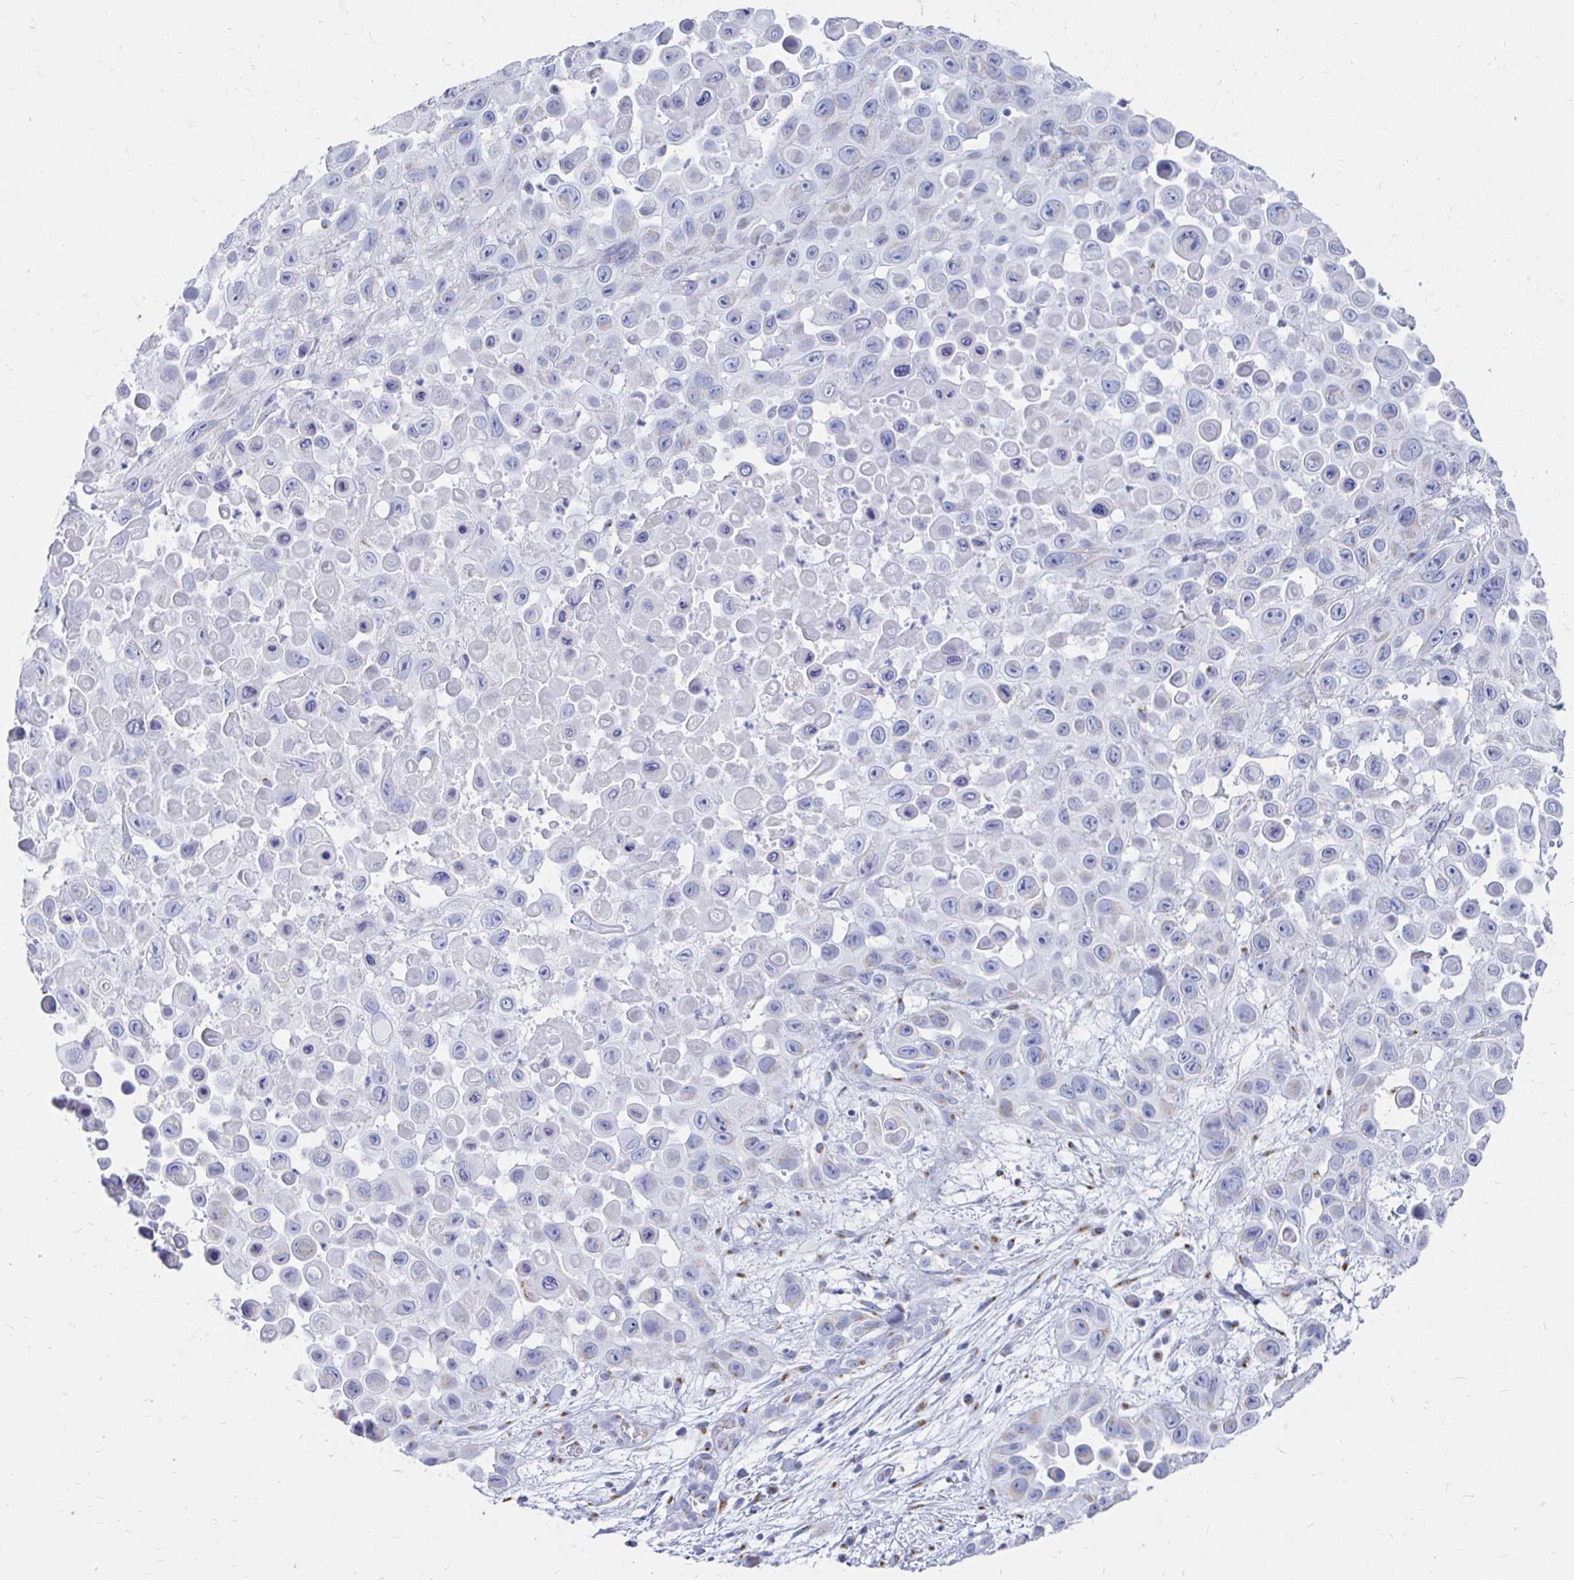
{"staining": {"intensity": "negative", "quantity": "none", "location": "none"}, "tissue": "skin cancer", "cell_type": "Tumor cells", "image_type": "cancer", "snomed": [{"axis": "morphology", "description": "Squamous cell carcinoma, NOS"}, {"axis": "topography", "description": "Skin"}], "caption": "Immunohistochemical staining of skin squamous cell carcinoma demonstrates no significant positivity in tumor cells.", "gene": "PAGE4", "patient": {"sex": "male", "age": 81}}